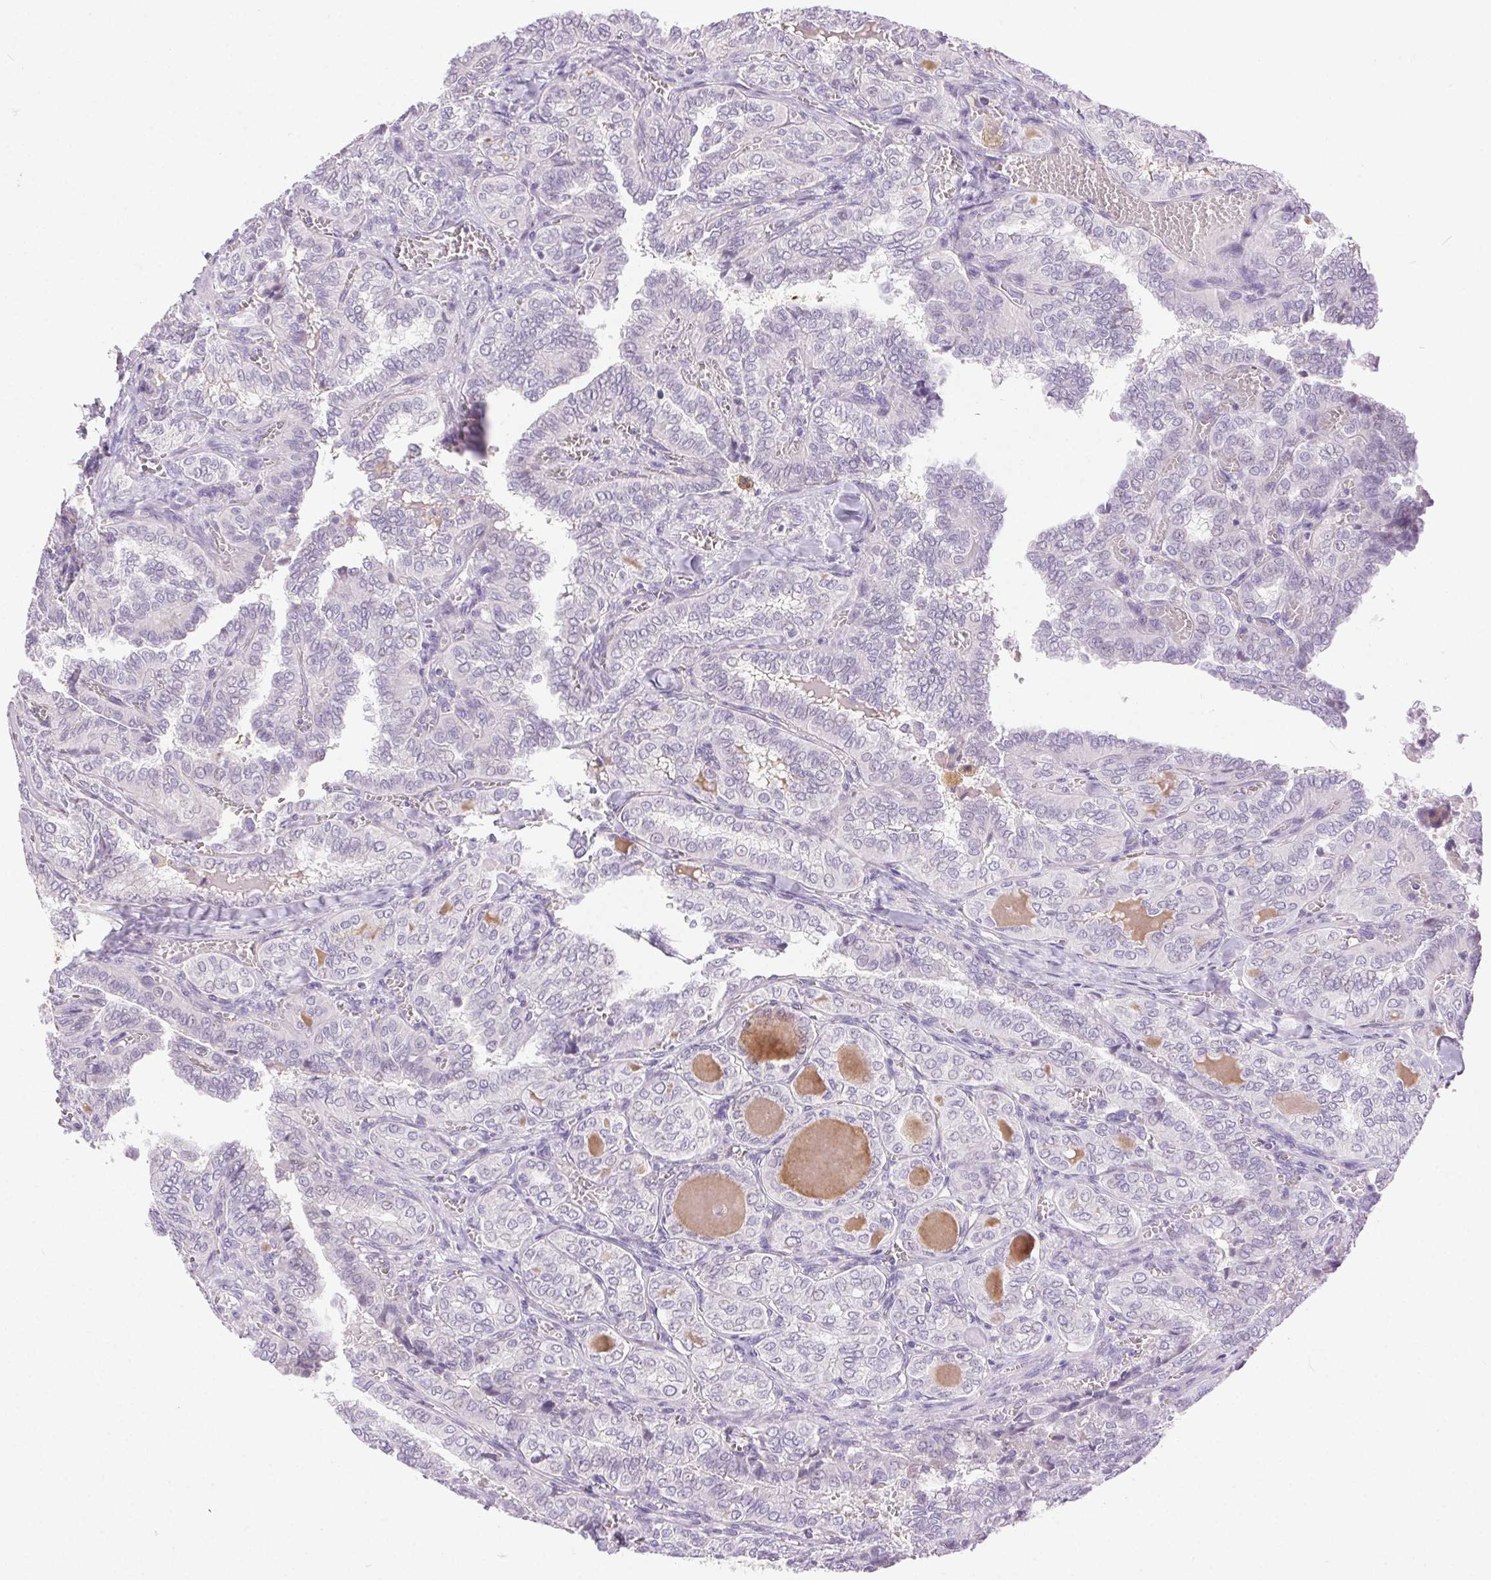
{"staining": {"intensity": "negative", "quantity": "none", "location": "none"}, "tissue": "thyroid cancer", "cell_type": "Tumor cells", "image_type": "cancer", "snomed": [{"axis": "morphology", "description": "Papillary adenocarcinoma, NOS"}, {"axis": "topography", "description": "Thyroid gland"}], "caption": "The immunohistochemistry (IHC) histopathology image has no significant expression in tumor cells of thyroid papillary adenocarcinoma tissue. The staining is performed using DAB (3,3'-diaminobenzidine) brown chromogen with nuclei counter-stained in using hematoxylin.", "gene": "SYT11", "patient": {"sex": "female", "age": 41}}